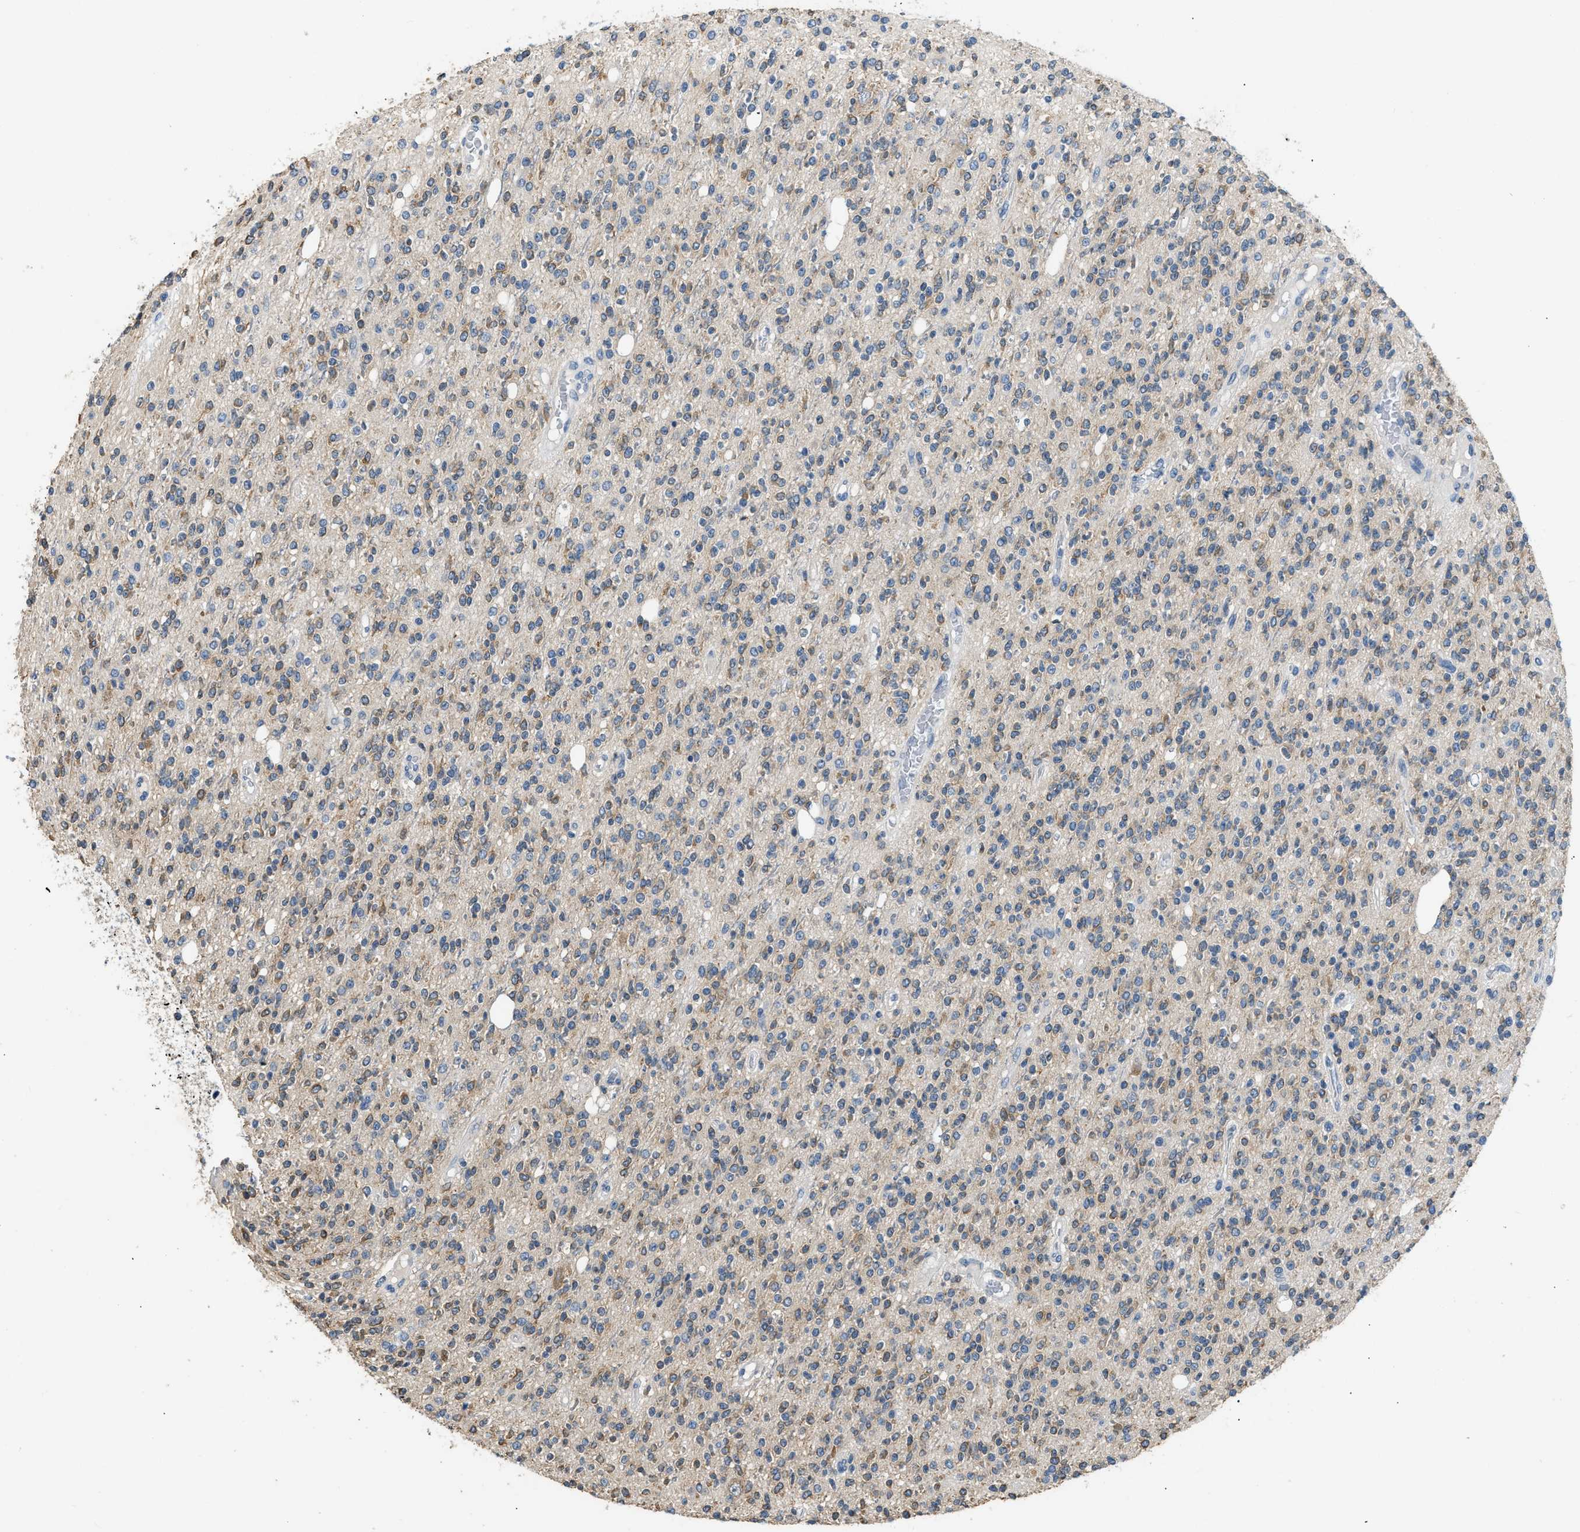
{"staining": {"intensity": "weak", "quantity": ">75%", "location": "cytoplasmic/membranous"}, "tissue": "glioma", "cell_type": "Tumor cells", "image_type": "cancer", "snomed": [{"axis": "morphology", "description": "Glioma, malignant, High grade"}, {"axis": "topography", "description": "Brain"}], "caption": "This is an image of immunohistochemistry (IHC) staining of glioma, which shows weak expression in the cytoplasmic/membranous of tumor cells.", "gene": "TOMM34", "patient": {"sex": "male", "age": 34}}